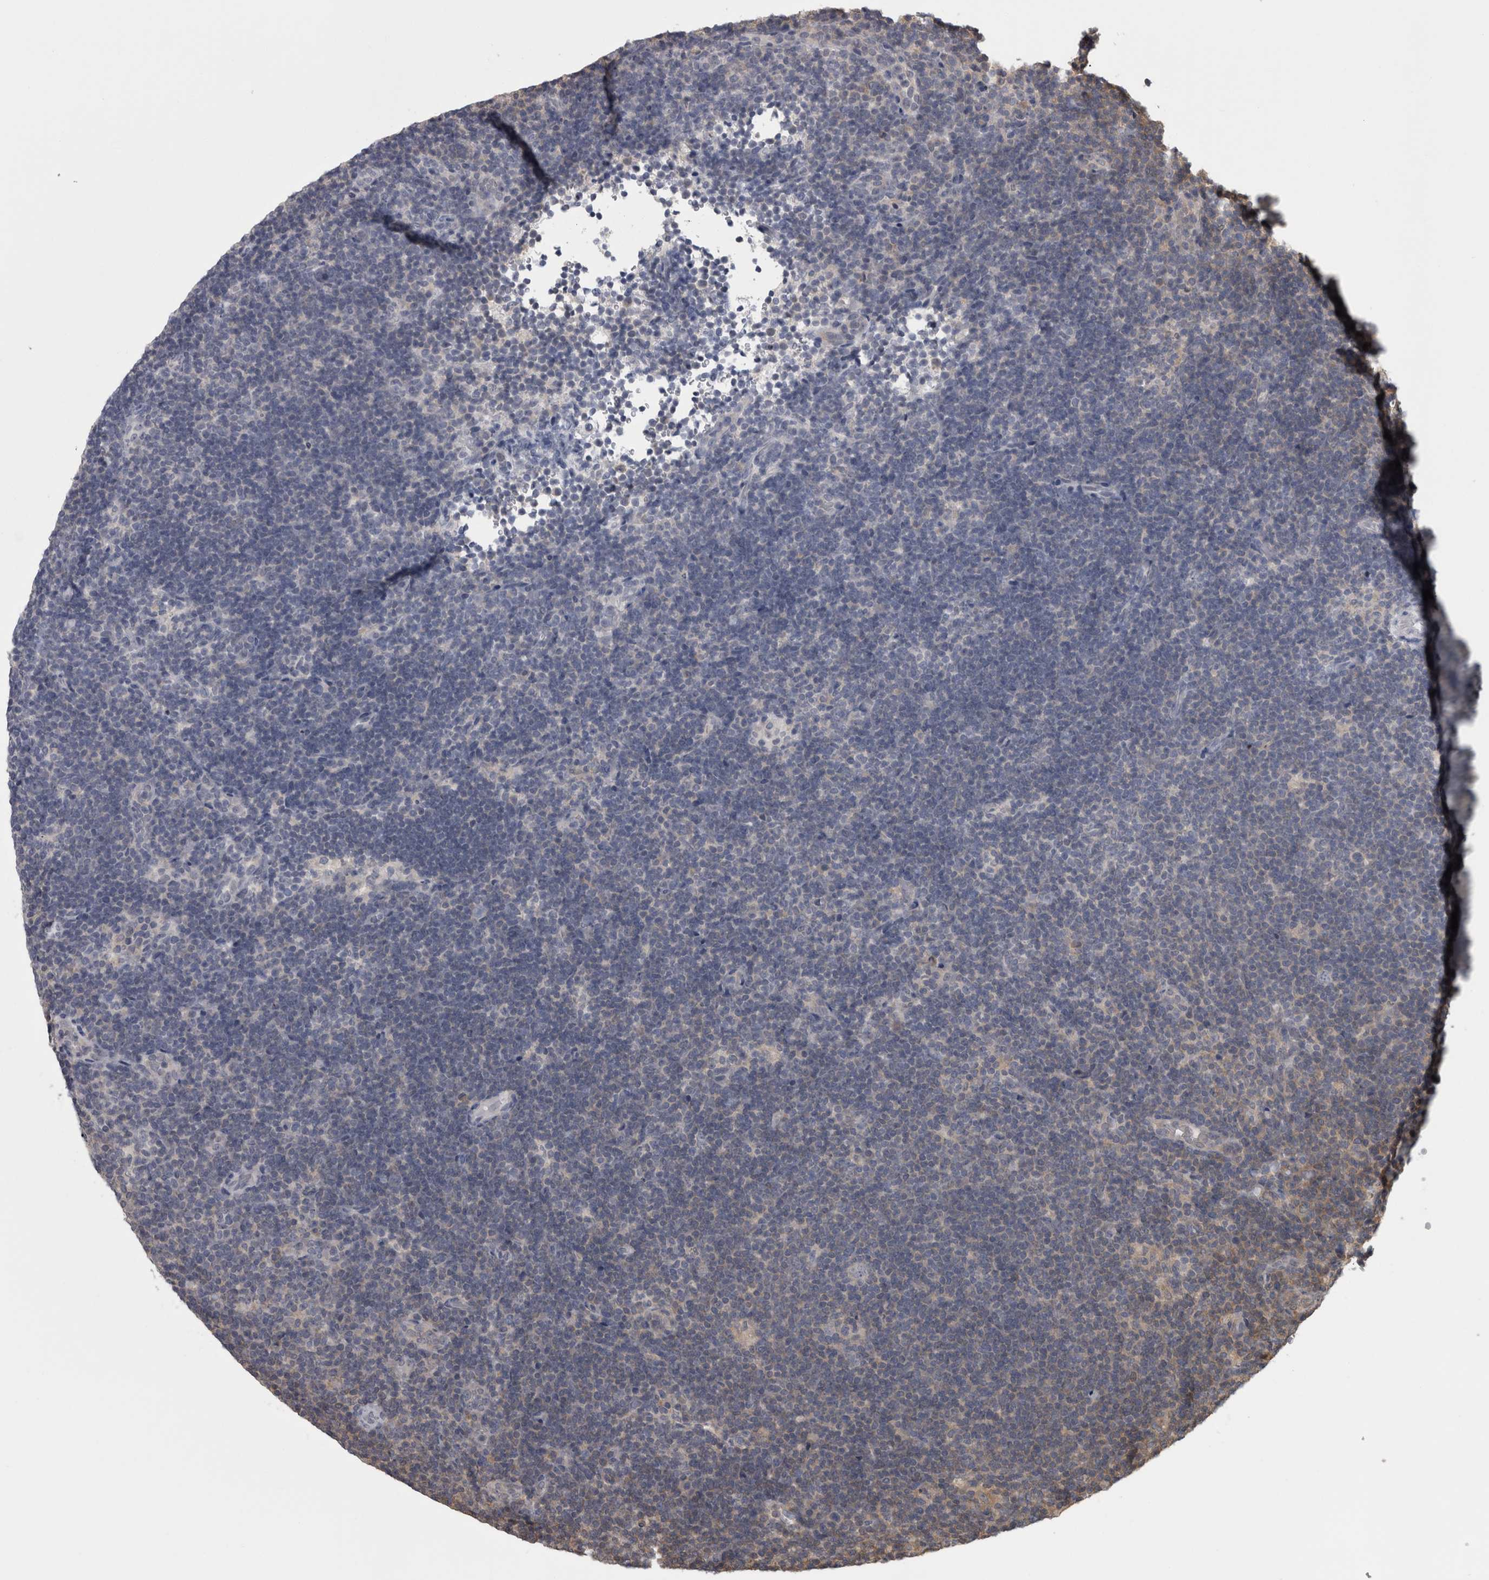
{"staining": {"intensity": "negative", "quantity": "none", "location": "none"}, "tissue": "lymphoma", "cell_type": "Tumor cells", "image_type": "cancer", "snomed": [{"axis": "morphology", "description": "Hodgkin's disease, NOS"}, {"axis": "topography", "description": "Lymph node"}], "caption": "This photomicrograph is of lymphoma stained with immunohistochemistry (IHC) to label a protein in brown with the nuclei are counter-stained blue. There is no staining in tumor cells.", "gene": "APRT", "patient": {"sex": "female", "age": 57}}